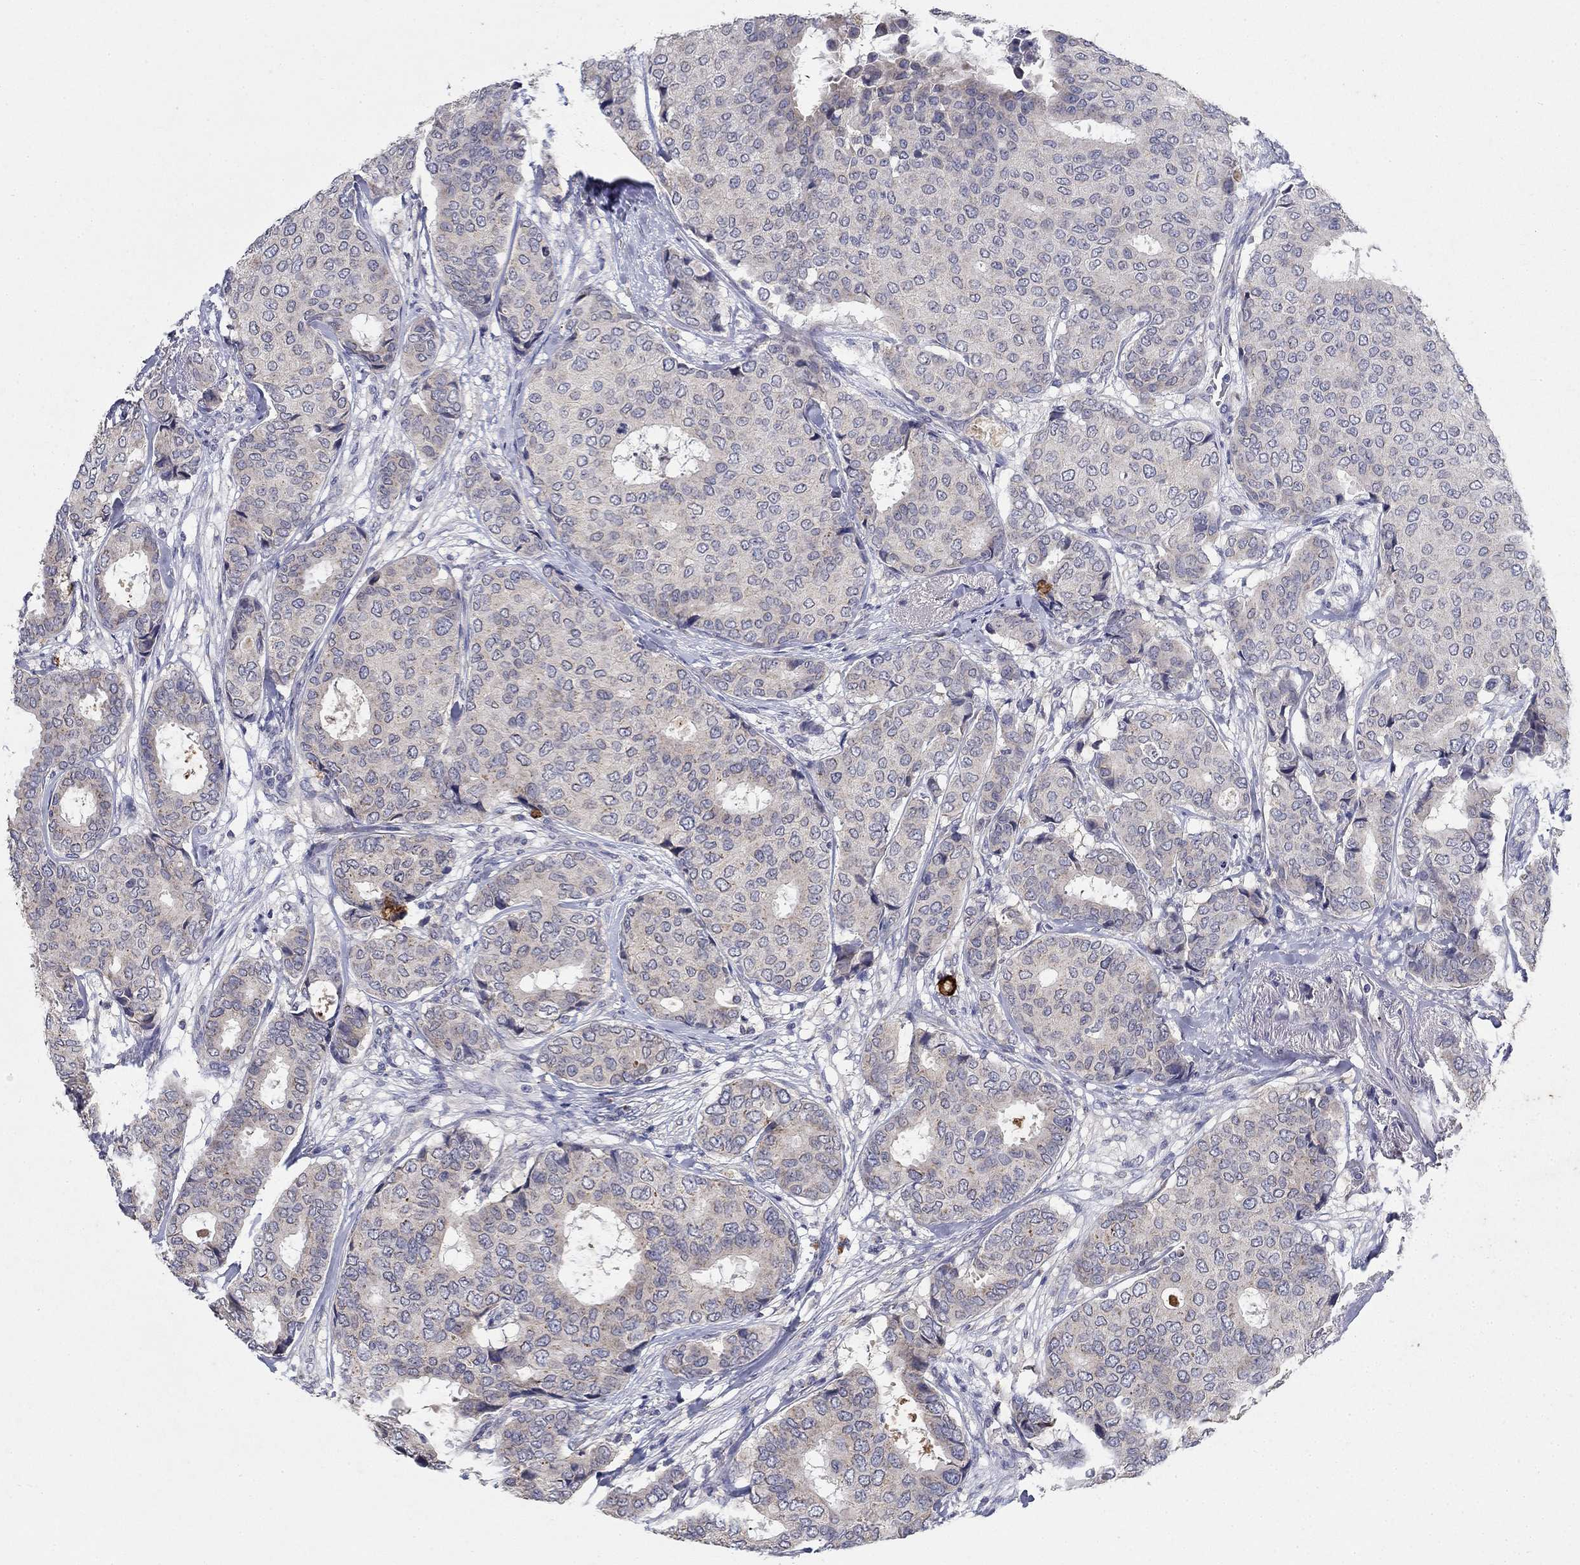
{"staining": {"intensity": "negative", "quantity": "none", "location": "none"}, "tissue": "breast cancer", "cell_type": "Tumor cells", "image_type": "cancer", "snomed": [{"axis": "morphology", "description": "Duct carcinoma"}, {"axis": "topography", "description": "Breast"}], "caption": "A high-resolution photomicrograph shows immunohistochemistry staining of breast cancer, which exhibits no significant positivity in tumor cells. (DAB immunohistochemistry (IHC) with hematoxylin counter stain).", "gene": "PROZ", "patient": {"sex": "female", "age": 75}}